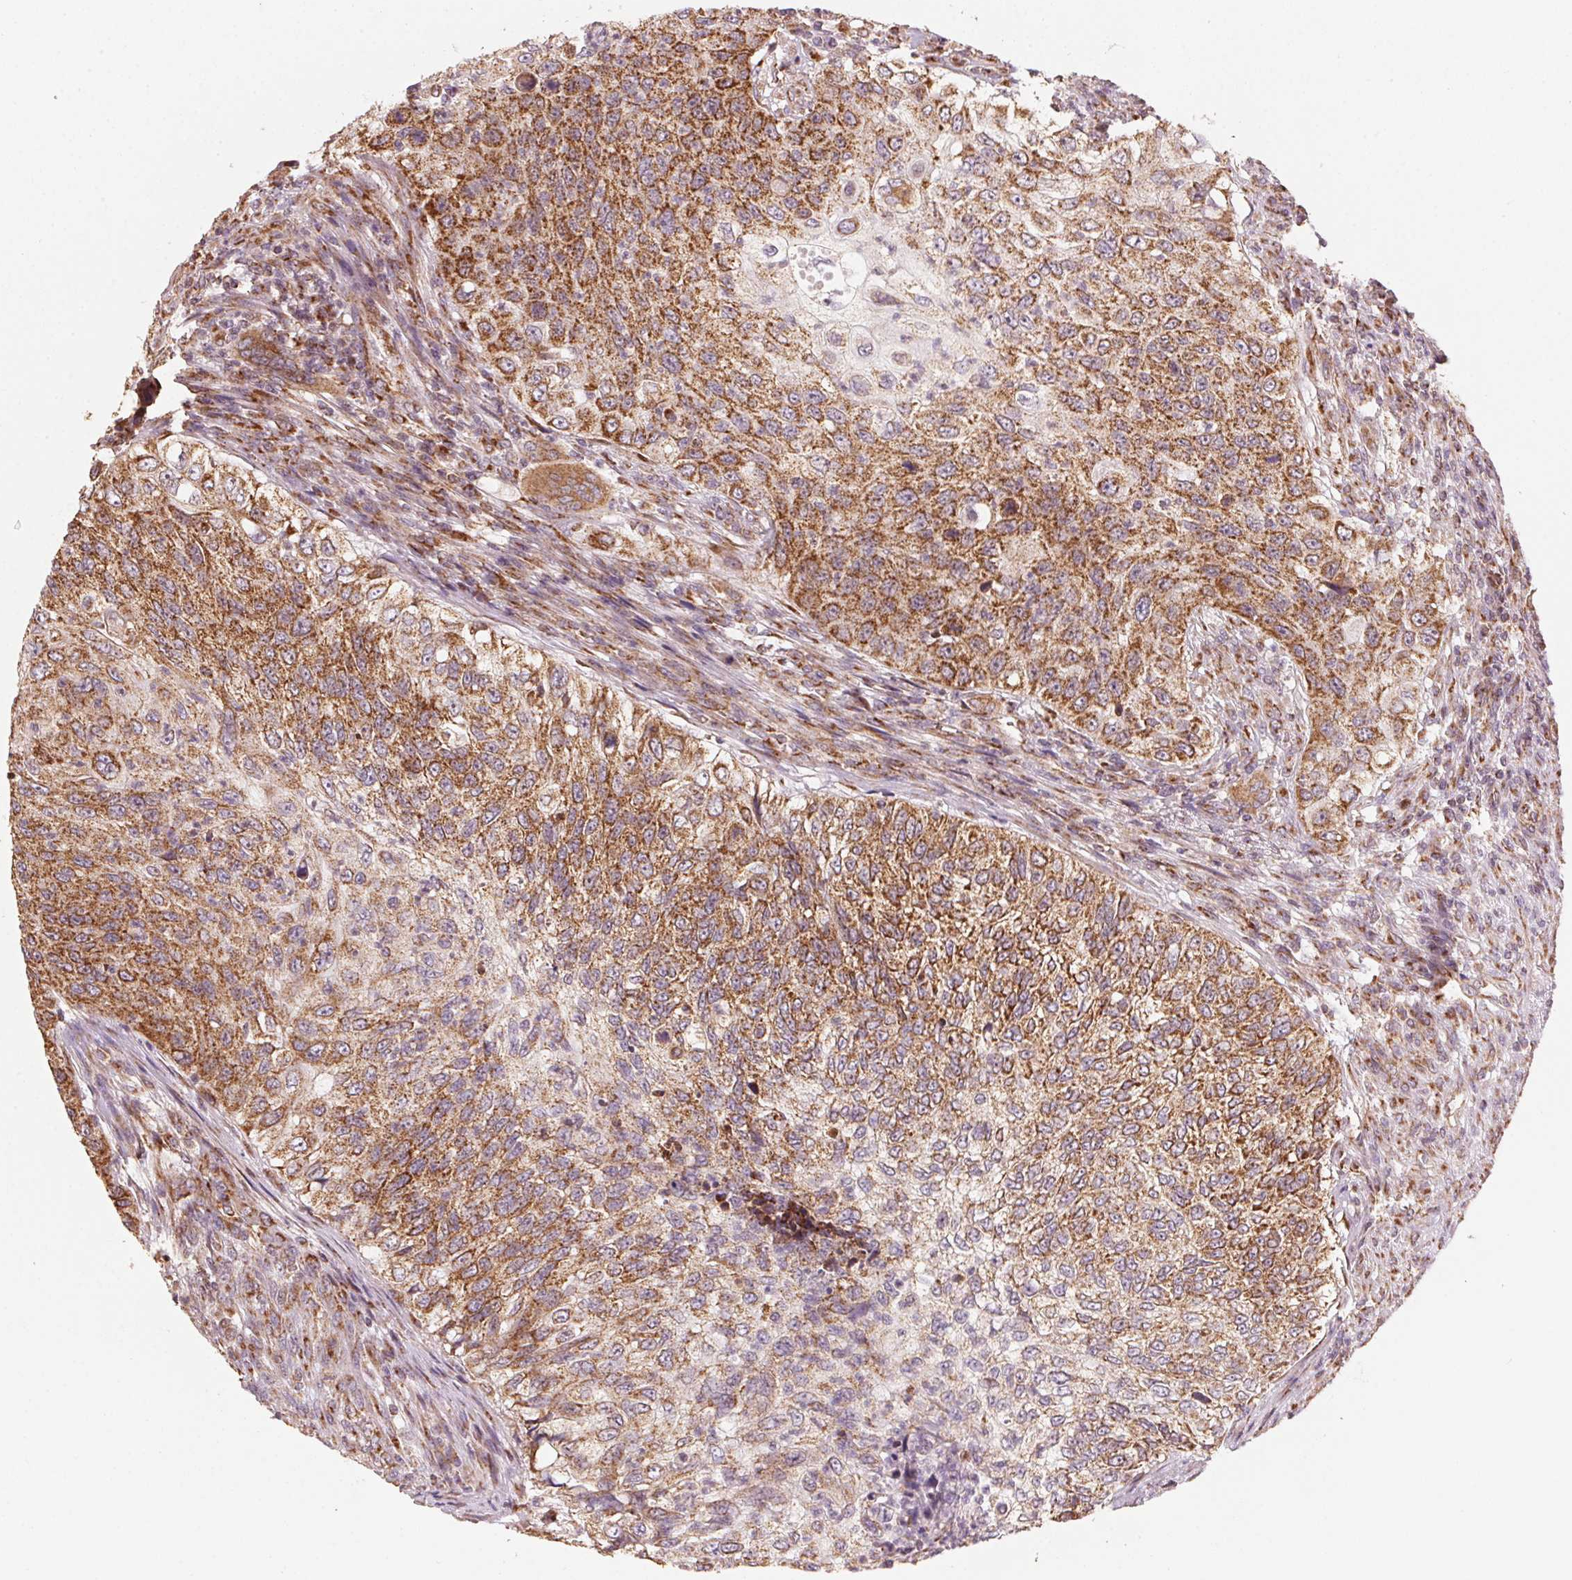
{"staining": {"intensity": "strong", "quantity": ">75%", "location": "cytoplasmic/membranous"}, "tissue": "urothelial cancer", "cell_type": "Tumor cells", "image_type": "cancer", "snomed": [{"axis": "morphology", "description": "Urothelial carcinoma, High grade"}, {"axis": "topography", "description": "Urinary bladder"}], "caption": "This histopathology image exhibits urothelial carcinoma (high-grade) stained with immunohistochemistry to label a protein in brown. The cytoplasmic/membranous of tumor cells show strong positivity for the protein. Nuclei are counter-stained blue.", "gene": "TOMM70", "patient": {"sex": "female", "age": 60}}